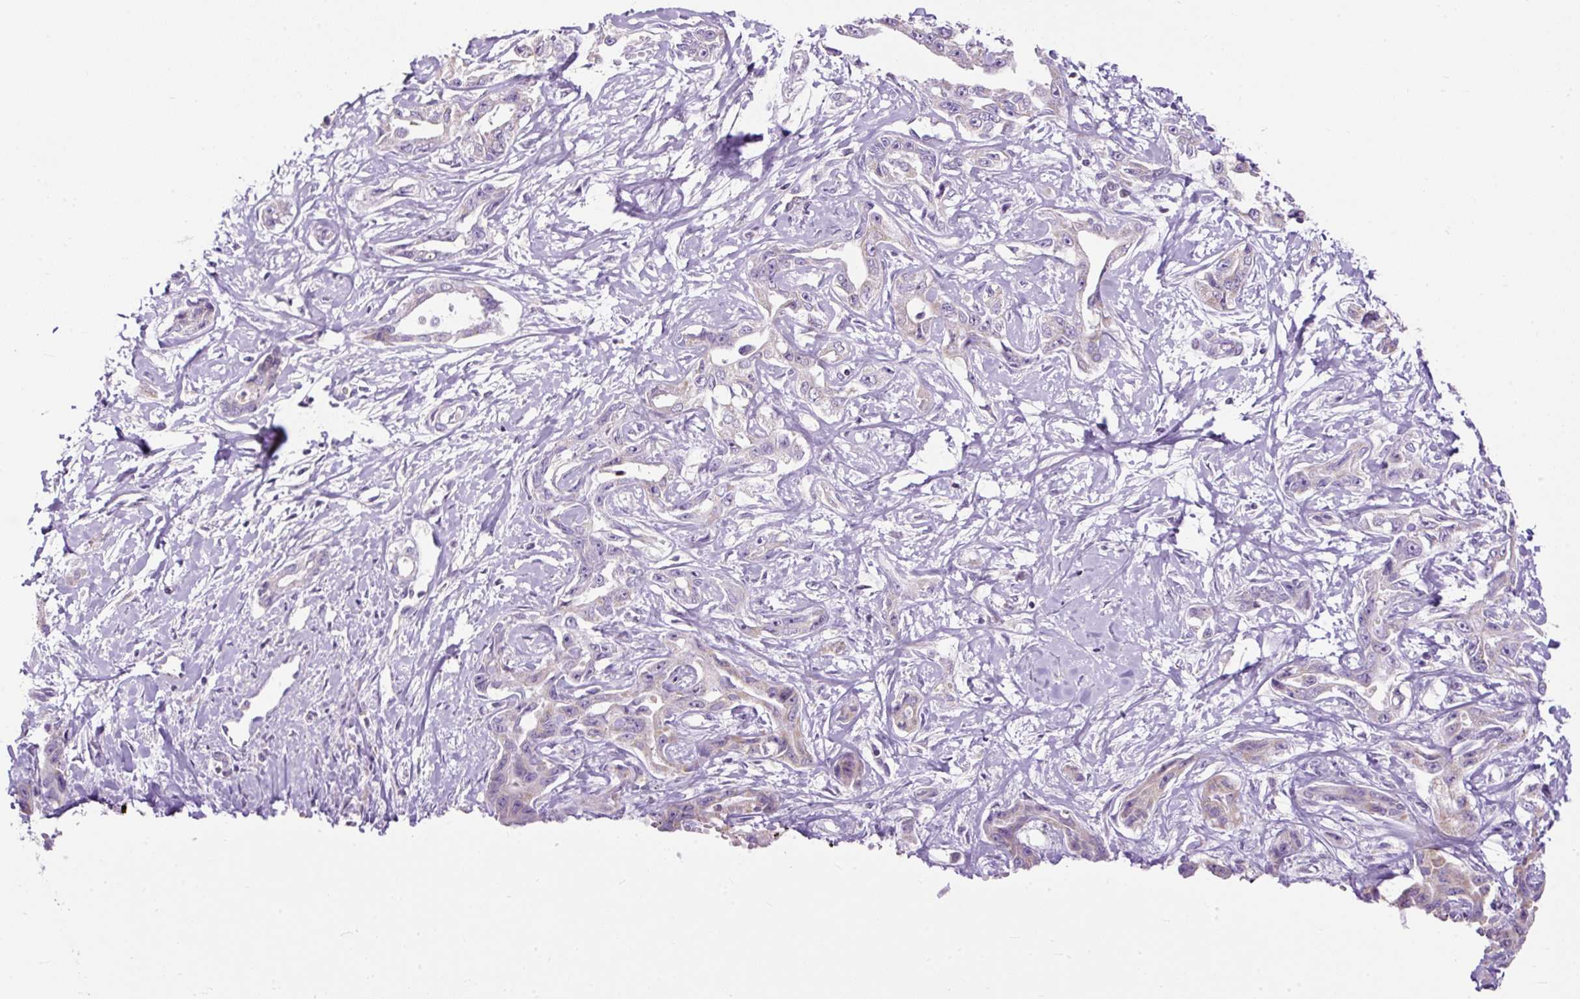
{"staining": {"intensity": "weak", "quantity": "25%-75%", "location": "cytoplasmic/membranous"}, "tissue": "liver cancer", "cell_type": "Tumor cells", "image_type": "cancer", "snomed": [{"axis": "morphology", "description": "Cholangiocarcinoma"}, {"axis": "topography", "description": "Liver"}], "caption": "Immunohistochemistry (IHC) of liver cancer displays low levels of weak cytoplasmic/membranous staining in about 25%-75% of tumor cells.", "gene": "FMC1", "patient": {"sex": "male", "age": 59}}